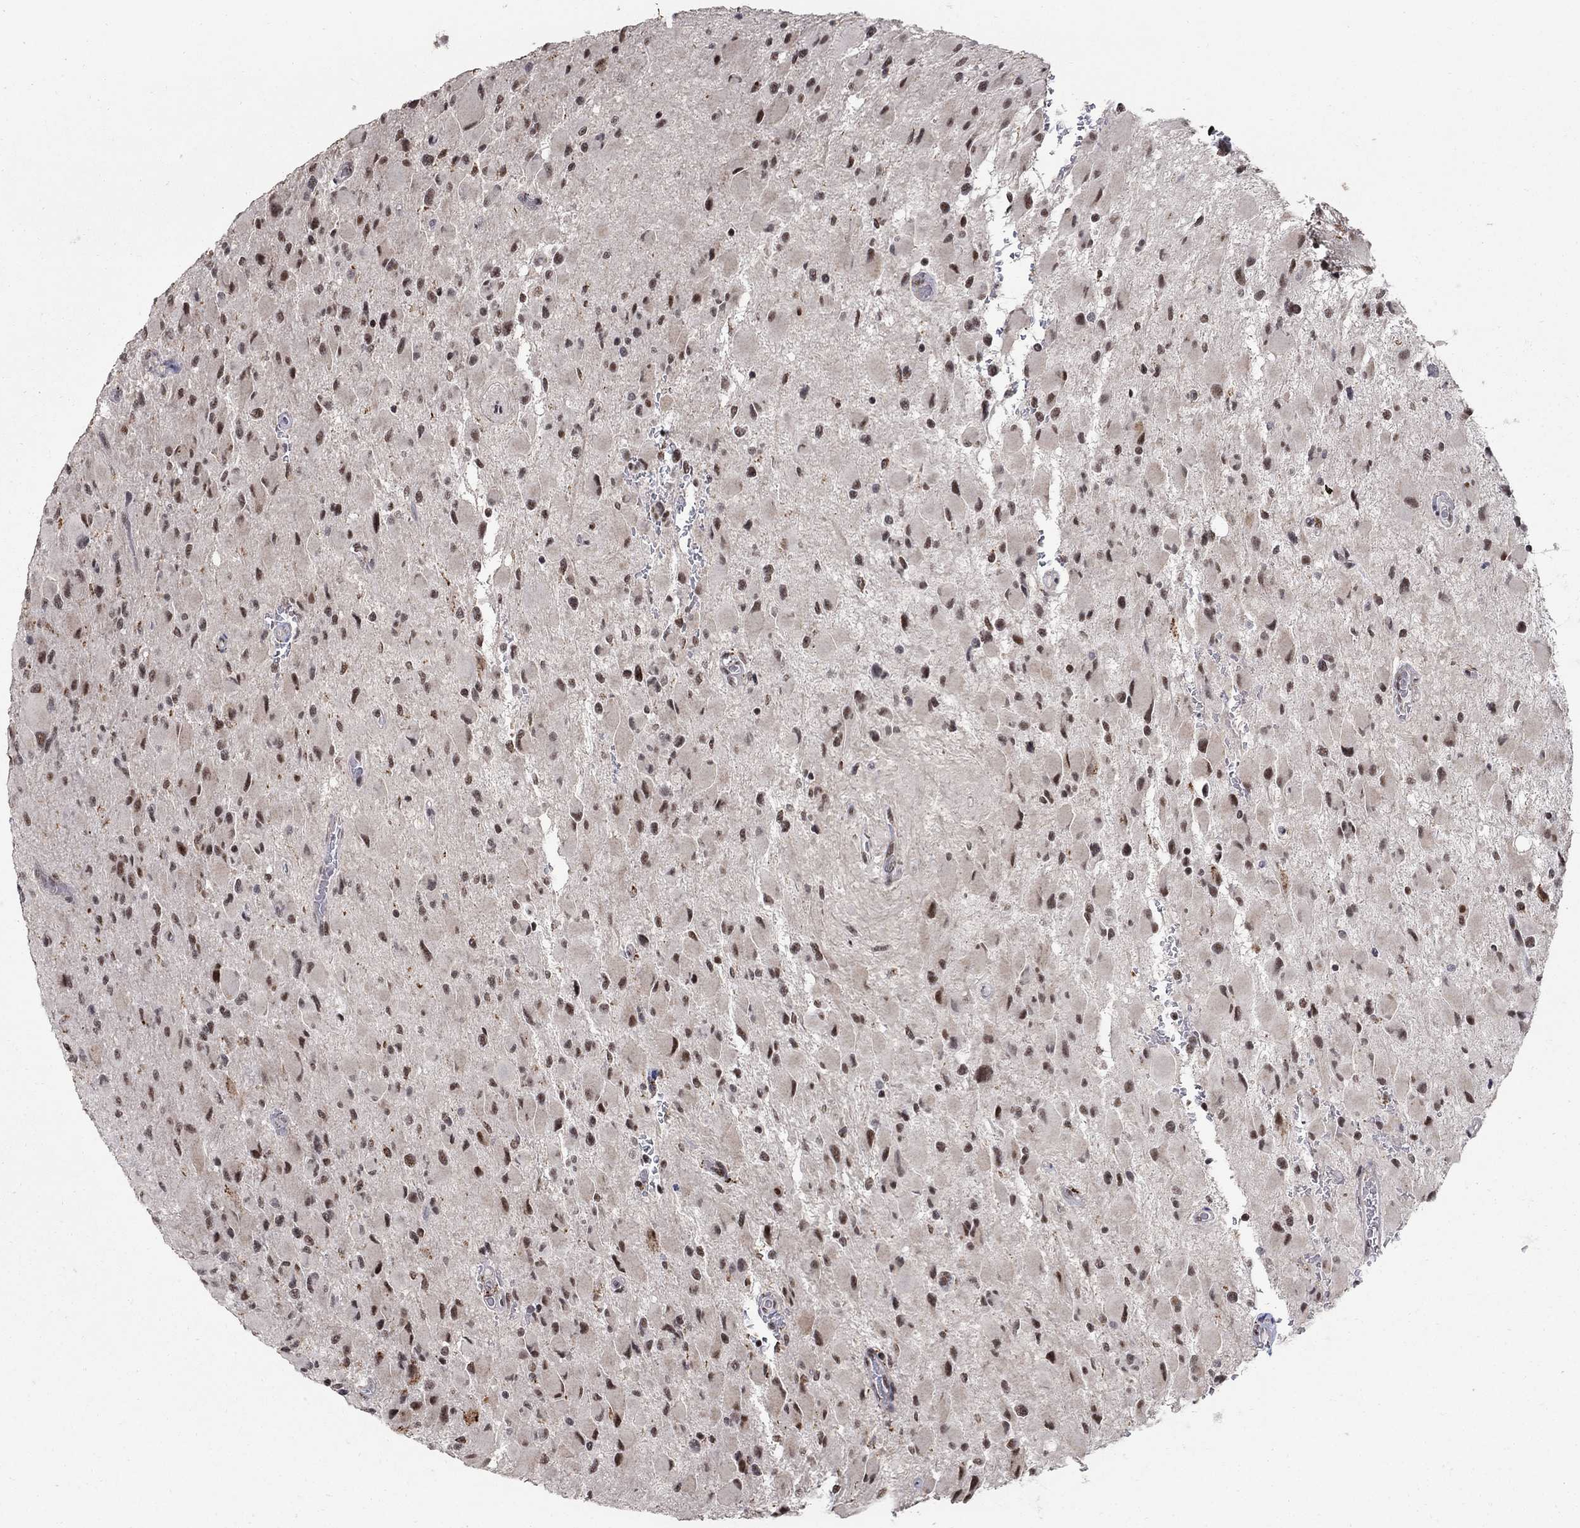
{"staining": {"intensity": "moderate", "quantity": "25%-75%", "location": "nuclear"}, "tissue": "glioma", "cell_type": "Tumor cells", "image_type": "cancer", "snomed": [{"axis": "morphology", "description": "Glioma, malignant, High grade"}, {"axis": "topography", "description": "Cerebral cortex"}], "caption": "Tumor cells exhibit medium levels of moderate nuclear positivity in about 25%-75% of cells in malignant glioma (high-grade).", "gene": "PNISR", "patient": {"sex": "female", "age": 36}}